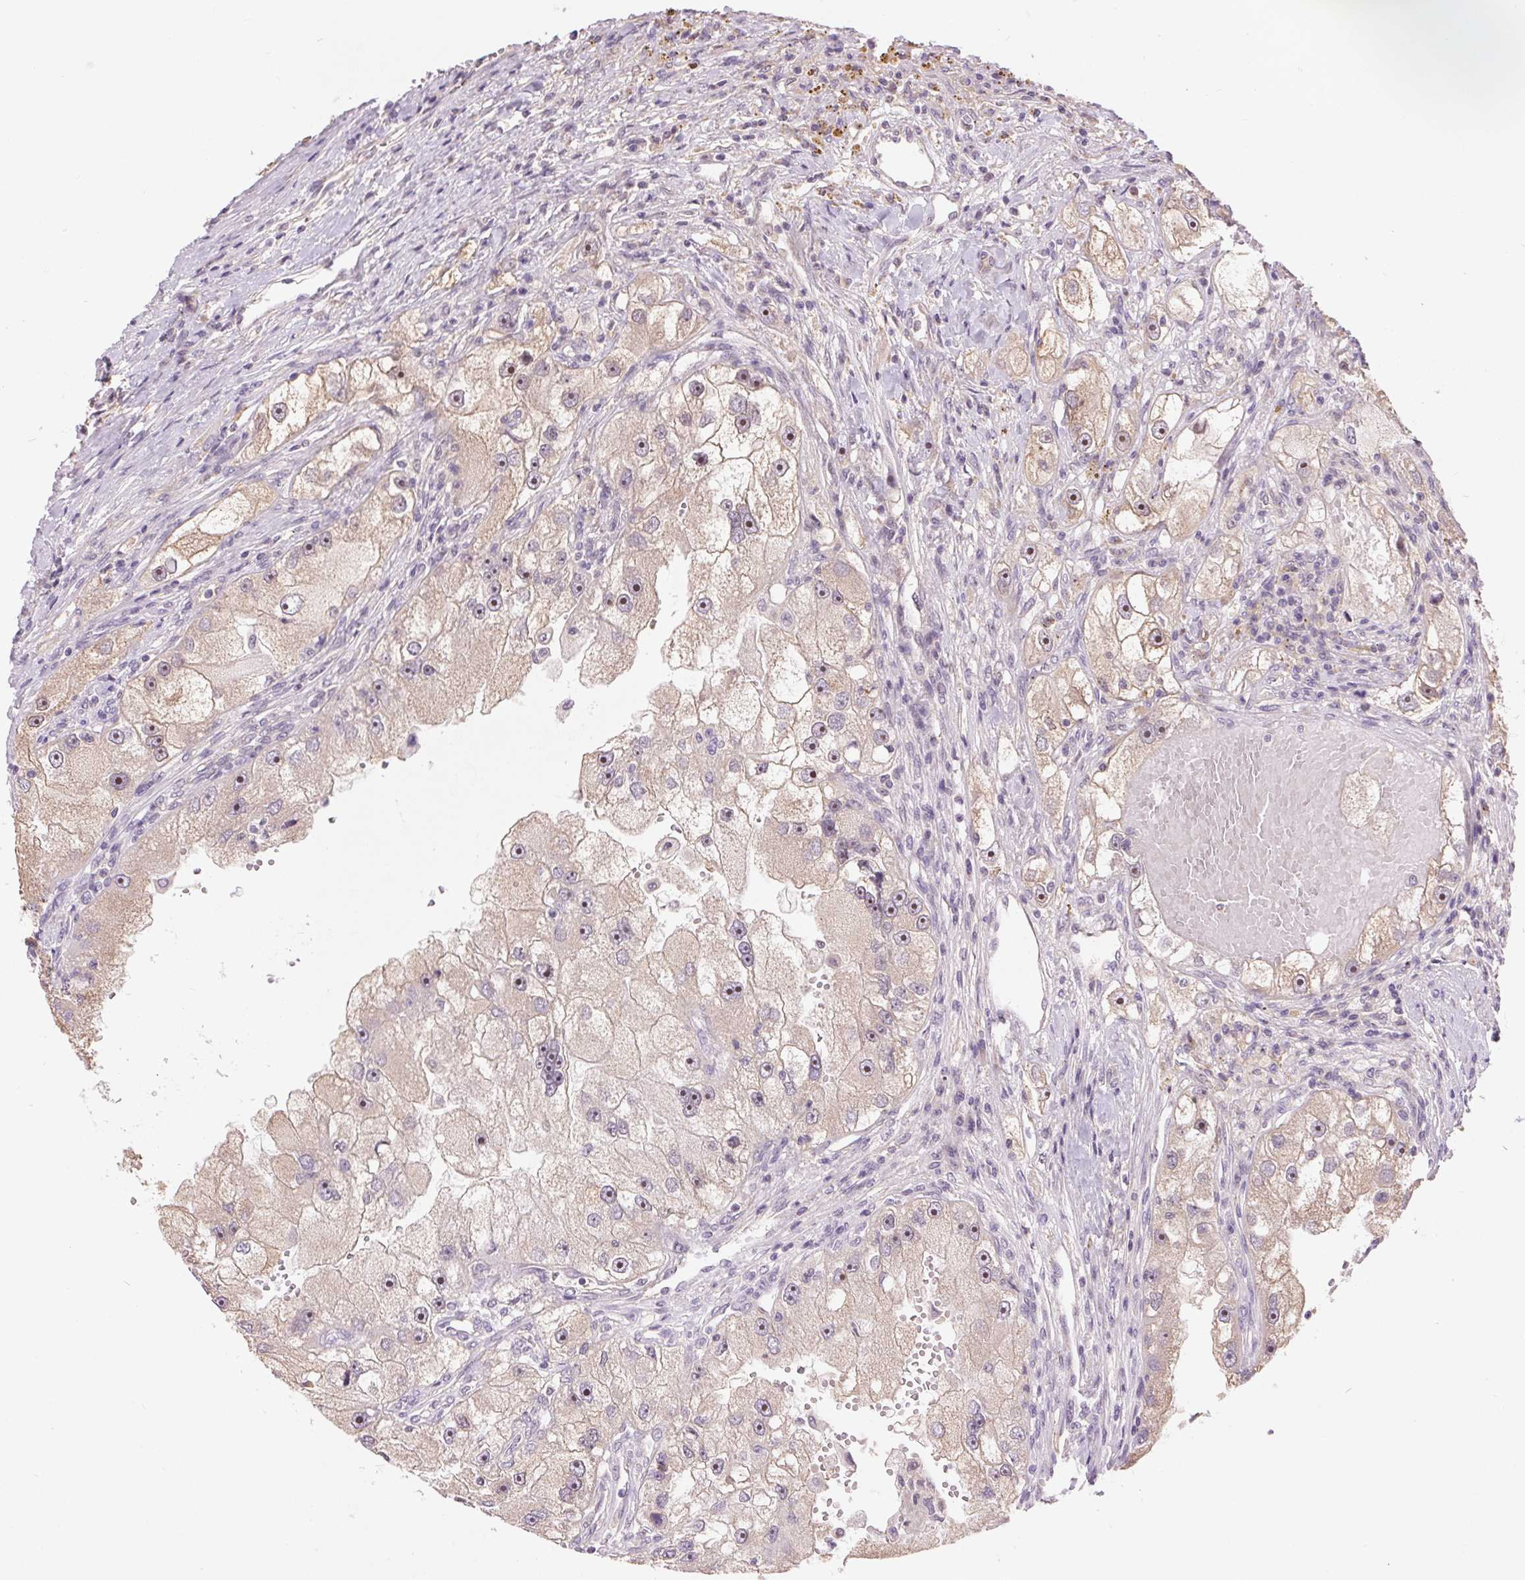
{"staining": {"intensity": "moderate", "quantity": "25%-75%", "location": "cytoplasmic/membranous,nuclear"}, "tissue": "renal cancer", "cell_type": "Tumor cells", "image_type": "cancer", "snomed": [{"axis": "morphology", "description": "Adenocarcinoma, NOS"}, {"axis": "topography", "description": "Kidney"}], "caption": "Immunohistochemistry of human renal adenocarcinoma exhibits medium levels of moderate cytoplasmic/membranous and nuclear staining in about 25%-75% of tumor cells.", "gene": "RANBP3L", "patient": {"sex": "male", "age": 63}}